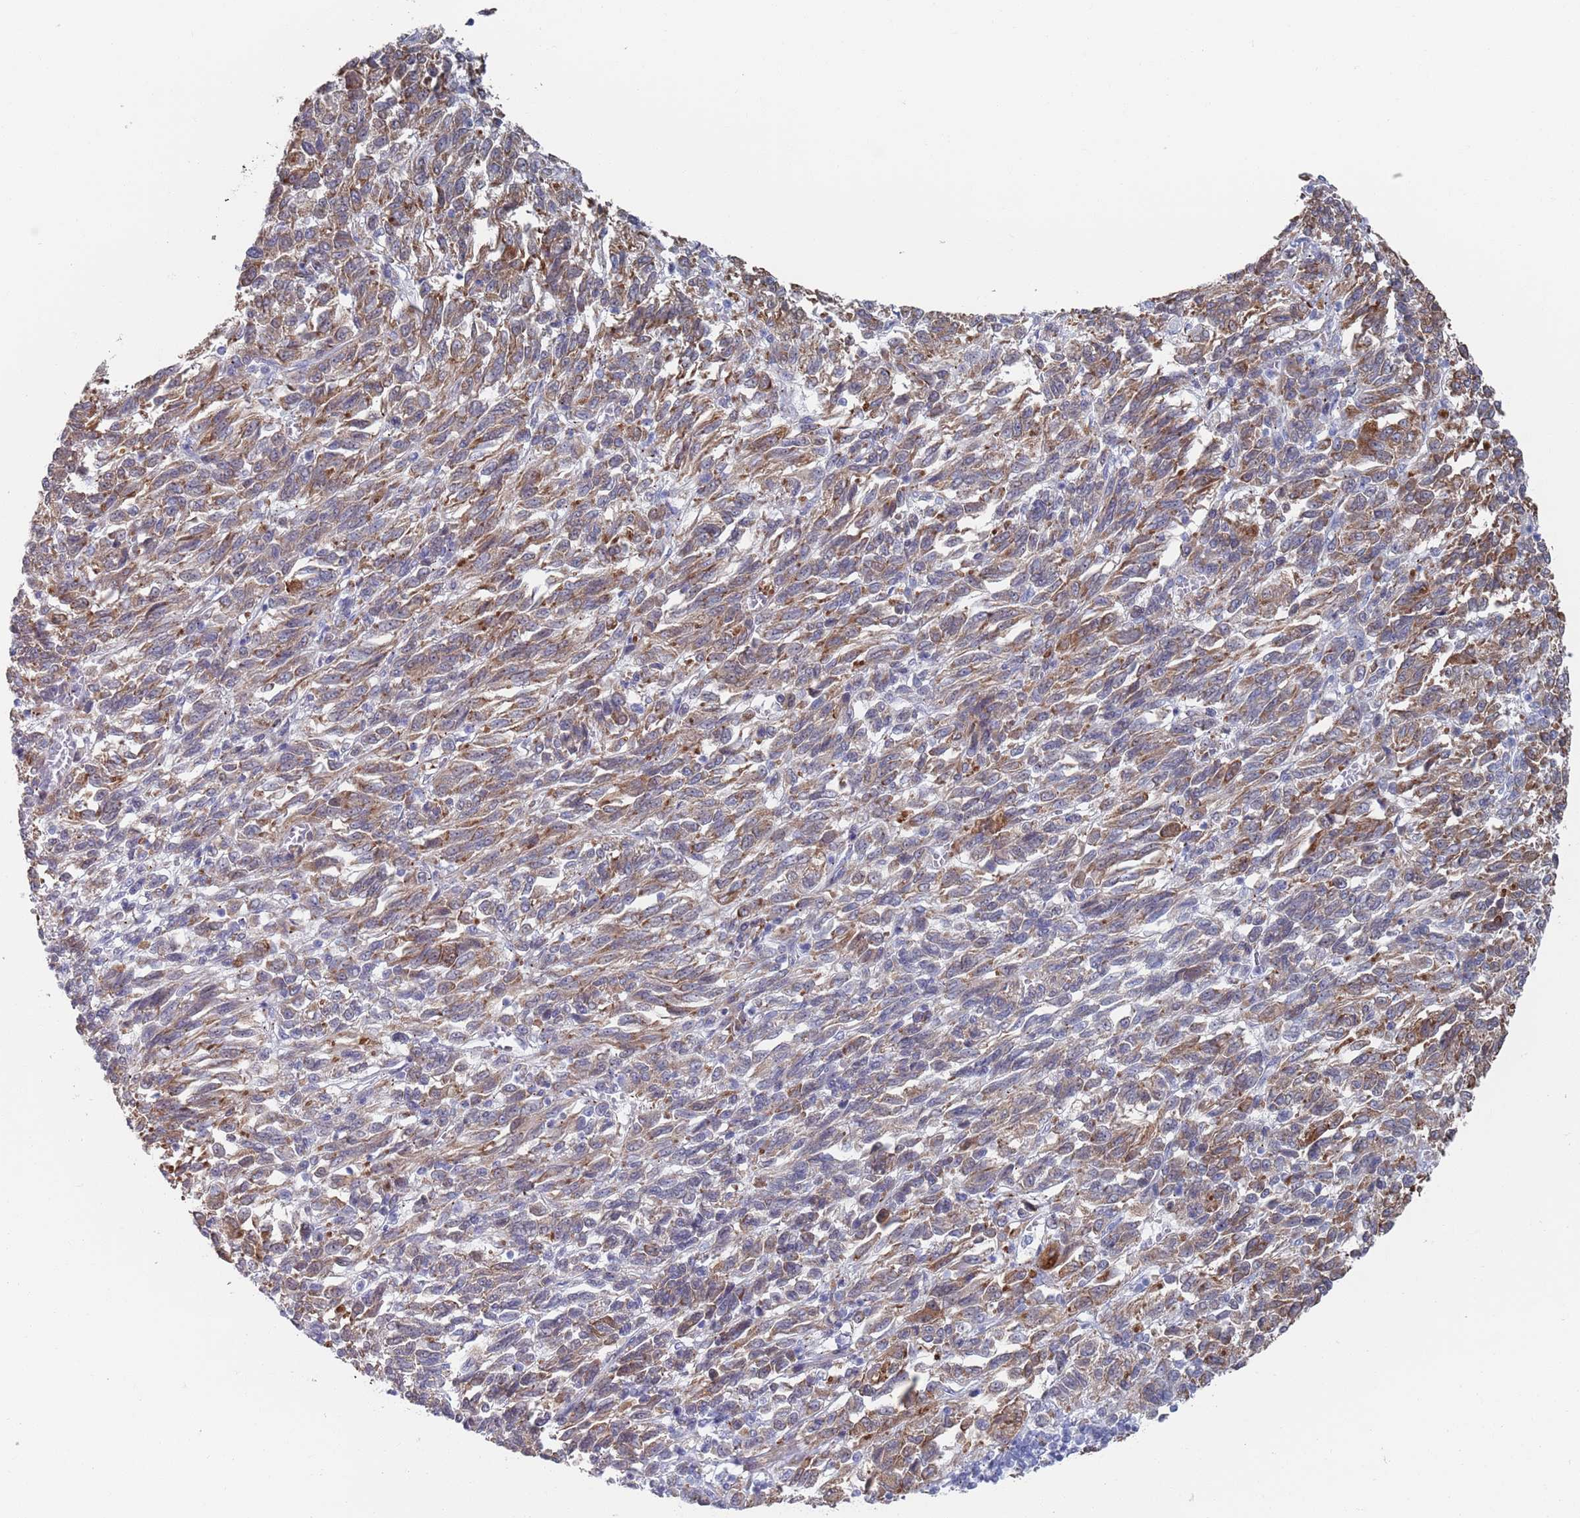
{"staining": {"intensity": "moderate", "quantity": ">75%", "location": "cytoplasmic/membranous"}, "tissue": "melanoma", "cell_type": "Tumor cells", "image_type": "cancer", "snomed": [{"axis": "morphology", "description": "Malignant melanoma, Metastatic site"}, {"axis": "topography", "description": "Lung"}], "caption": "Immunohistochemistry (IHC) staining of melanoma, which exhibits medium levels of moderate cytoplasmic/membranous positivity in approximately >75% of tumor cells indicating moderate cytoplasmic/membranous protein staining. The staining was performed using DAB (3,3'-diaminobenzidine) (brown) for protein detection and nuclei were counterstained in hematoxylin (blue).", "gene": "MAT1A", "patient": {"sex": "male", "age": 64}}